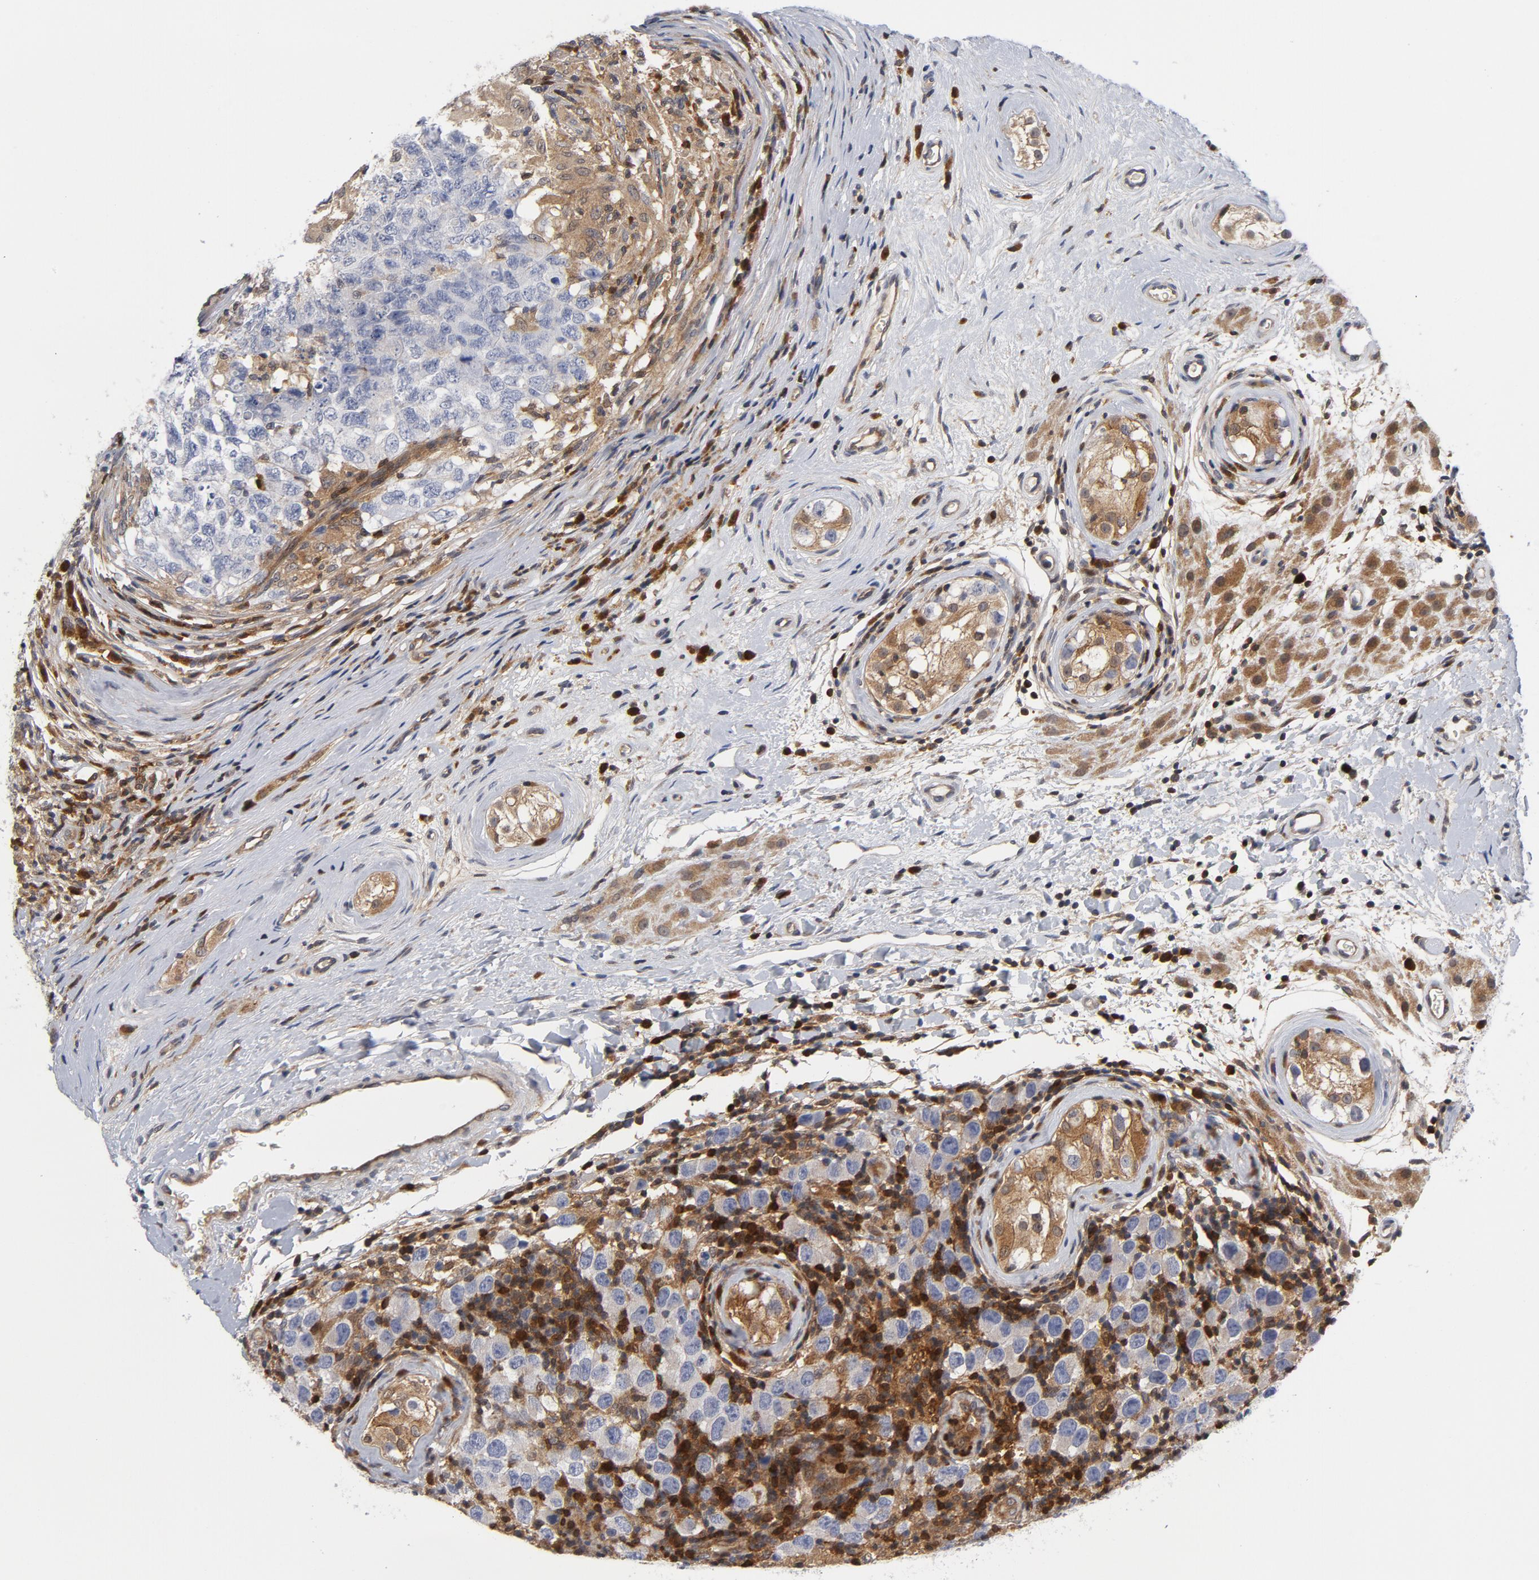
{"staining": {"intensity": "weak", "quantity": "25%-75%", "location": "cytoplasmic/membranous"}, "tissue": "testis cancer", "cell_type": "Tumor cells", "image_type": "cancer", "snomed": [{"axis": "morphology", "description": "Carcinoma, Embryonal, NOS"}, {"axis": "topography", "description": "Testis"}], "caption": "Immunohistochemical staining of human testis embryonal carcinoma displays weak cytoplasmic/membranous protein staining in approximately 25%-75% of tumor cells. (IHC, brightfield microscopy, high magnification).", "gene": "TRADD", "patient": {"sex": "male", "age": 21}}